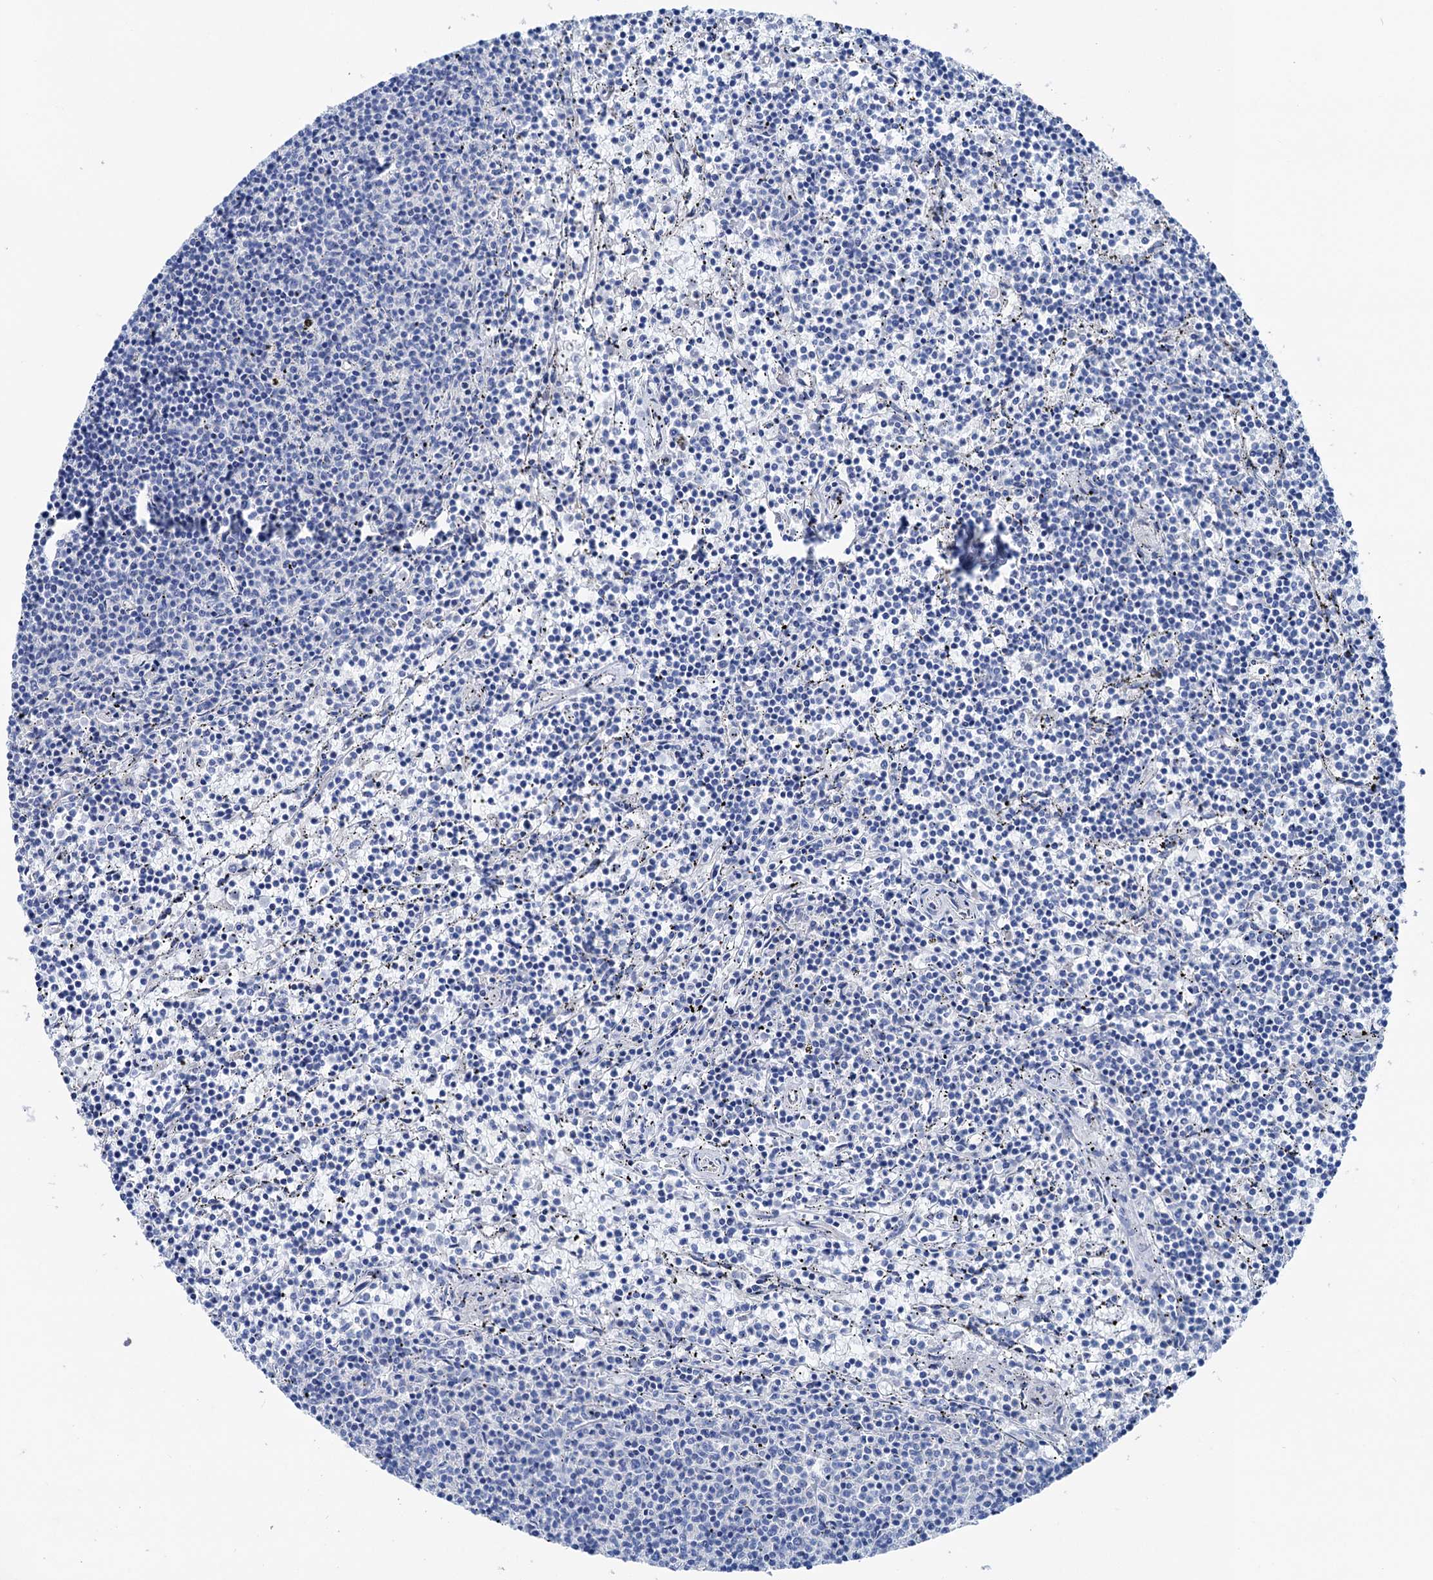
{"staining": {"intensity": "negative", "quantity": "none", "location": "none"}, "tissue": "lymphoma", "cell_type": "Tumor cells", "image_type": "cancer", "snomed": [{"axis": "morphology", "description": "Malignant lymphoma, non-Hodgkin's type, Low grade"}, {"axis": "topography", "description": "Spleen"}], "caption": "This is a micrograph of immunohistochemistry (IHC) staining of malignant lymphoma, non-Hodgkin's type (low-grade), which shows no expression in tumor cells.", "gene": "SHROOM1", "patient": {"sex": "female", "age": 50}}